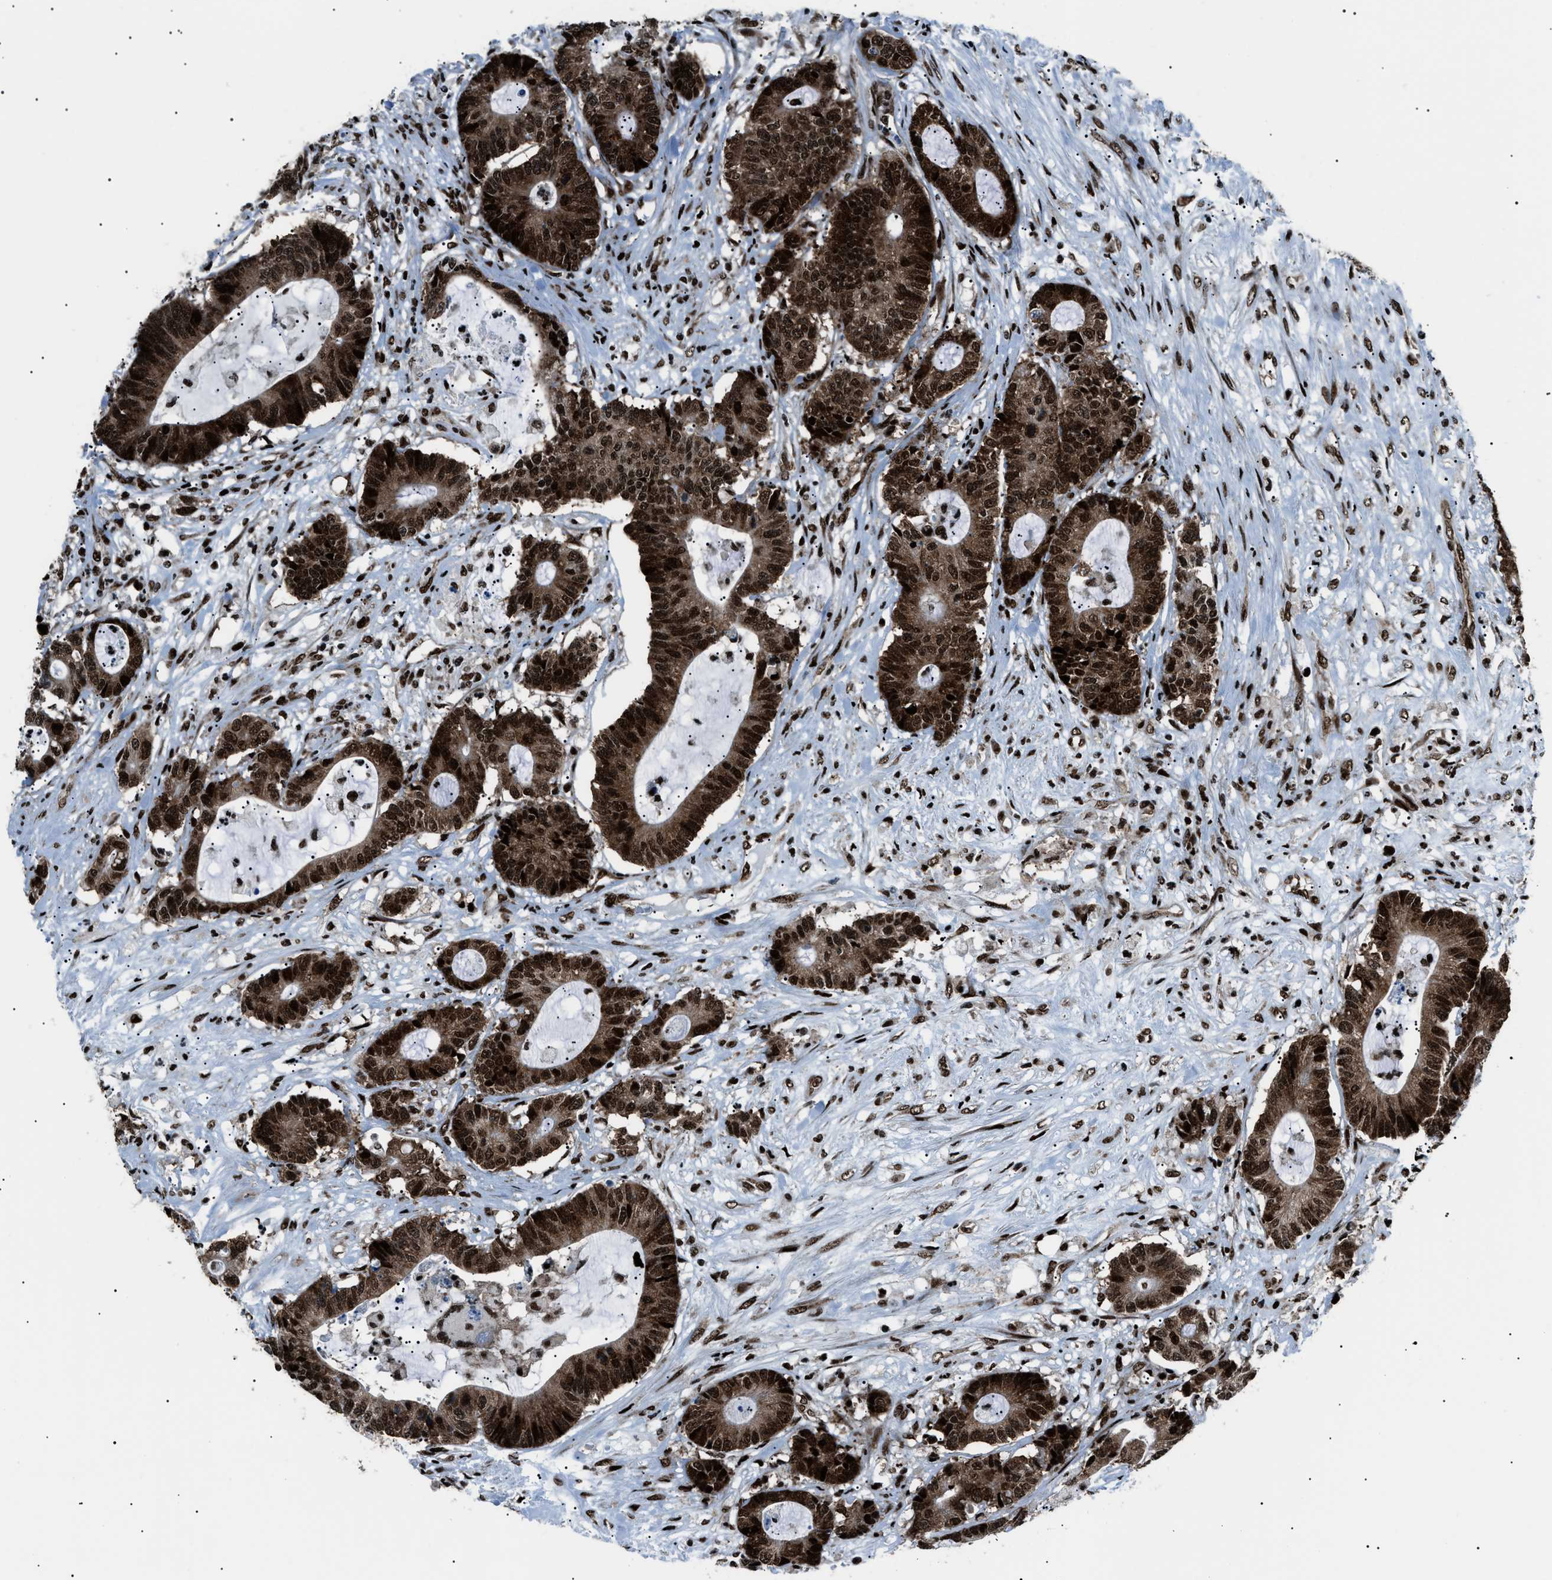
{"staining": {"intensity": "strong", "quantity": ">75%", "location": "cytoplasmic/membranous,nuclear"}, "tissue": "colorectal cancer", "cell_type": "Tumor cells", "image_type": "cancer", "snomed": [{"axis": "morphology", "description": "Adenocarcinoma, NOS"}, {"axis": "topography", "description": "Colon"}], "caption": "Immunohistochemistry (IHC) histopathology image of neoplastic tissue: colorectal cancer (adenocarcinoma) stained using immunohistochemistry (IHC) exhibits high levels of strong protein expression localized specifically in the cytoplasmic/membranous and nuclear of tumor cells, appearing as a cytoplasmic/membranous and nuclear brown color.", "gene": "HNRNPK", "patient": {"sex": "female", "age": 84}}